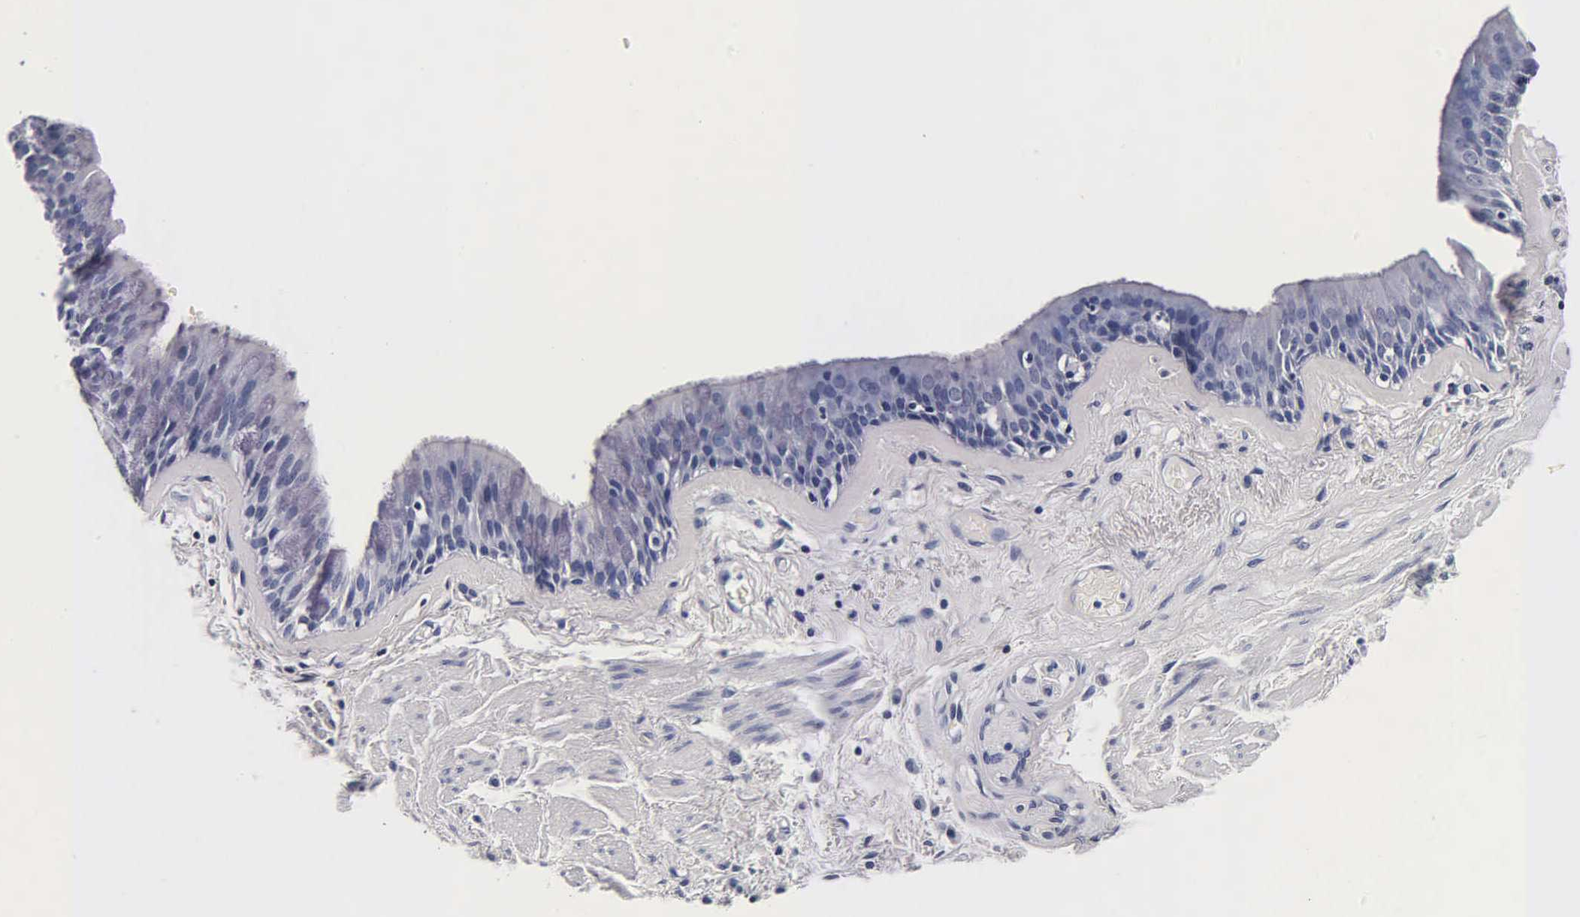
{"staining": {"intensity": "negative", "quantity": "none", "location": "none"}, "tissue": "bronchus", "cell_type": "Respiratory epithelial cells", "image_type": "normal", "snomed": [{"axis": "morphology", "description": "Normal tissue, NOS"}, {"axis": "topography", "description": "Bronchus"}, {"axis": "topography", "description": "Lung"}], "caption": "A high-resolution photomicrograph shows immunohistochemistry staining of benign bronchus, which shows no significant staining in respiratory epithelial cells.", "gene": "TG", "patient": {"sex": "female", "age": 57}}